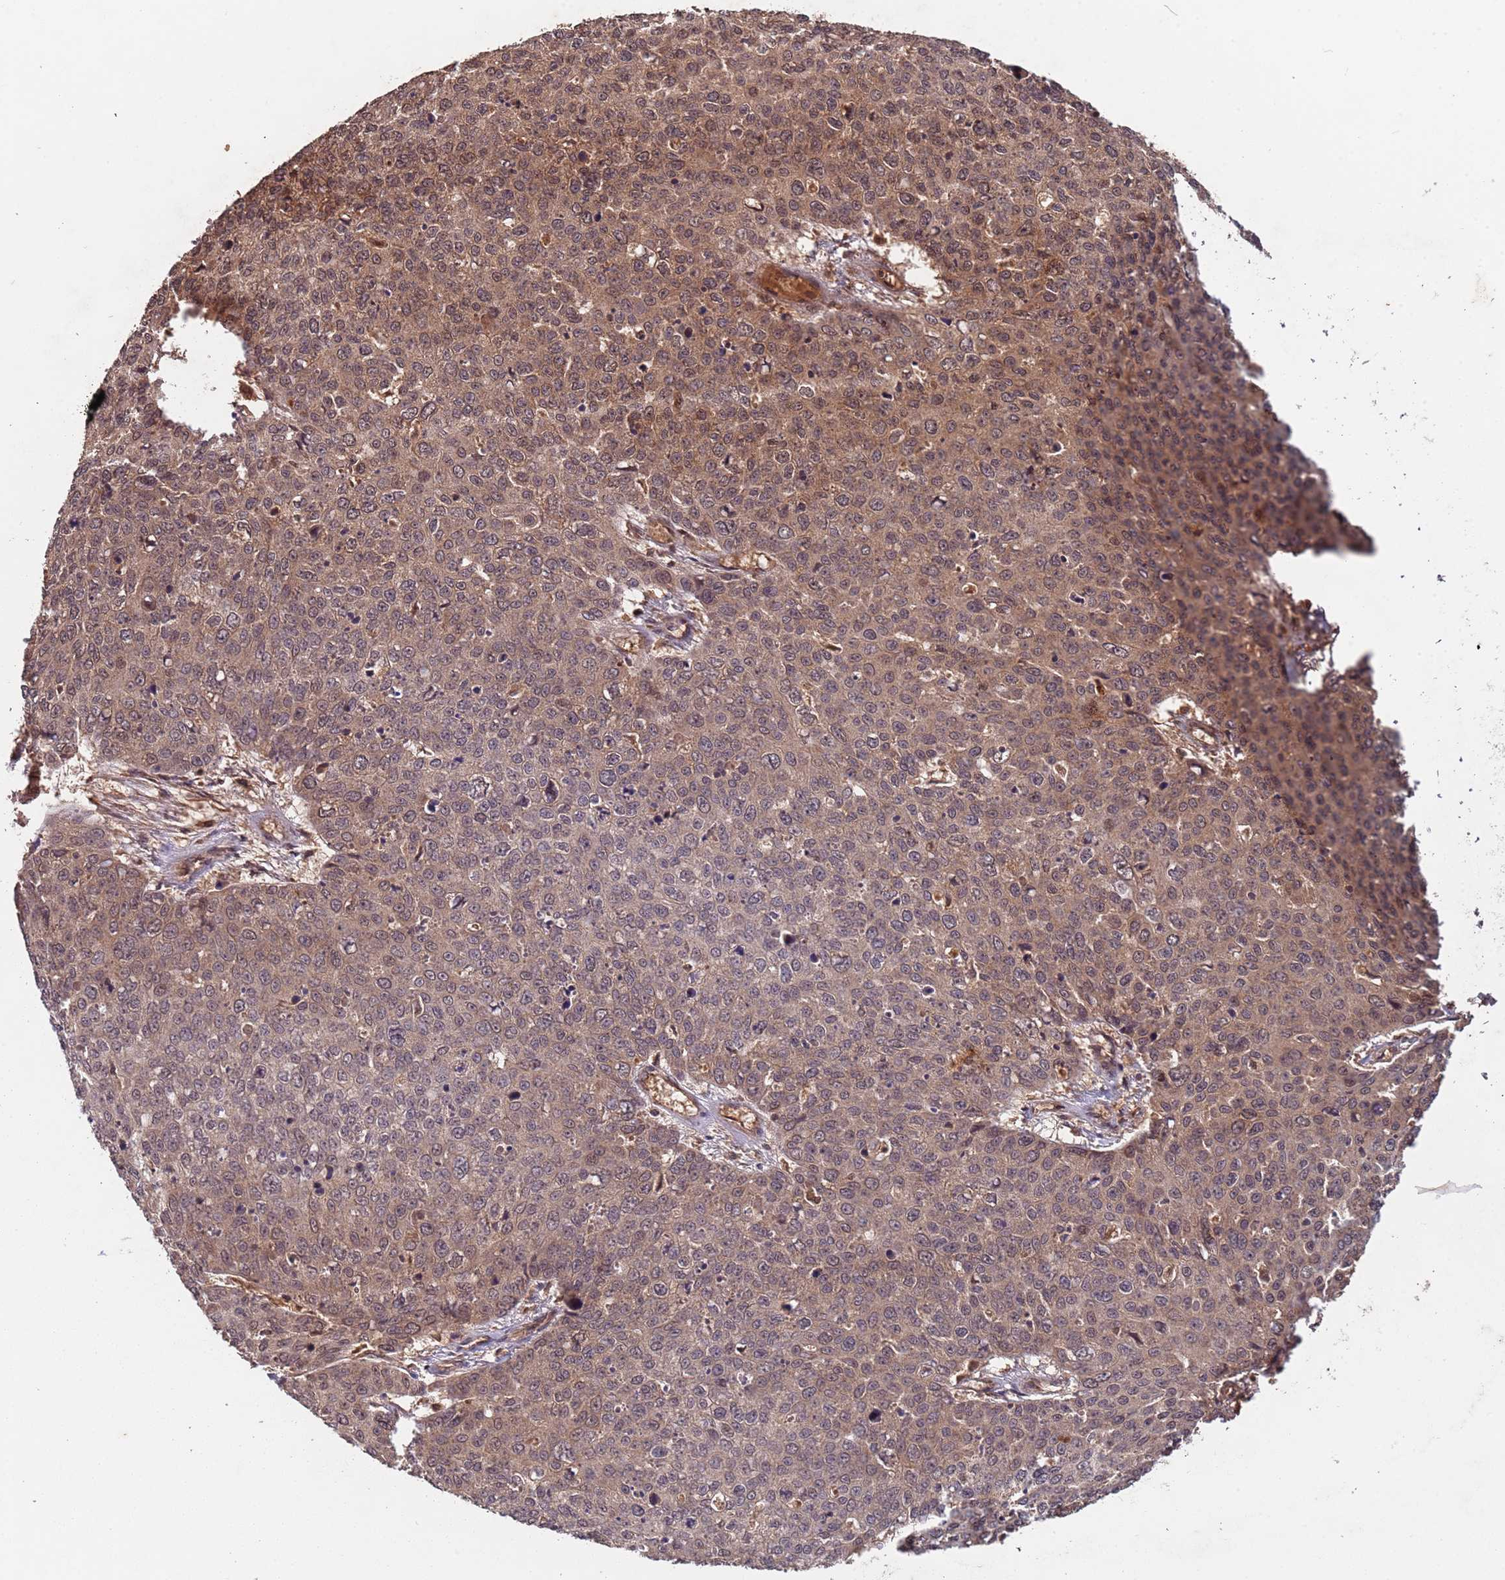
{"staining": {"intensity": "moderate", "quantity": ">75%", "location": "cytoplasmic/membranous,nuclear"}, "tissue": "skin cancer", "cell_type": "Tumor cells", "image_type": "cancer", "snomed": [{"axis": "morphology", "description": "Squamous cell carcinoma, NOS"}, {"axis": "topography", "description": "Skin"}], "caption": "Human skin cancer (squamous cell carcinoma) stained with a protein marker demonstrates moderate staining in tumor cells.", "gene": "ERI1", "patient": {"sex": "male", "age": 71}}